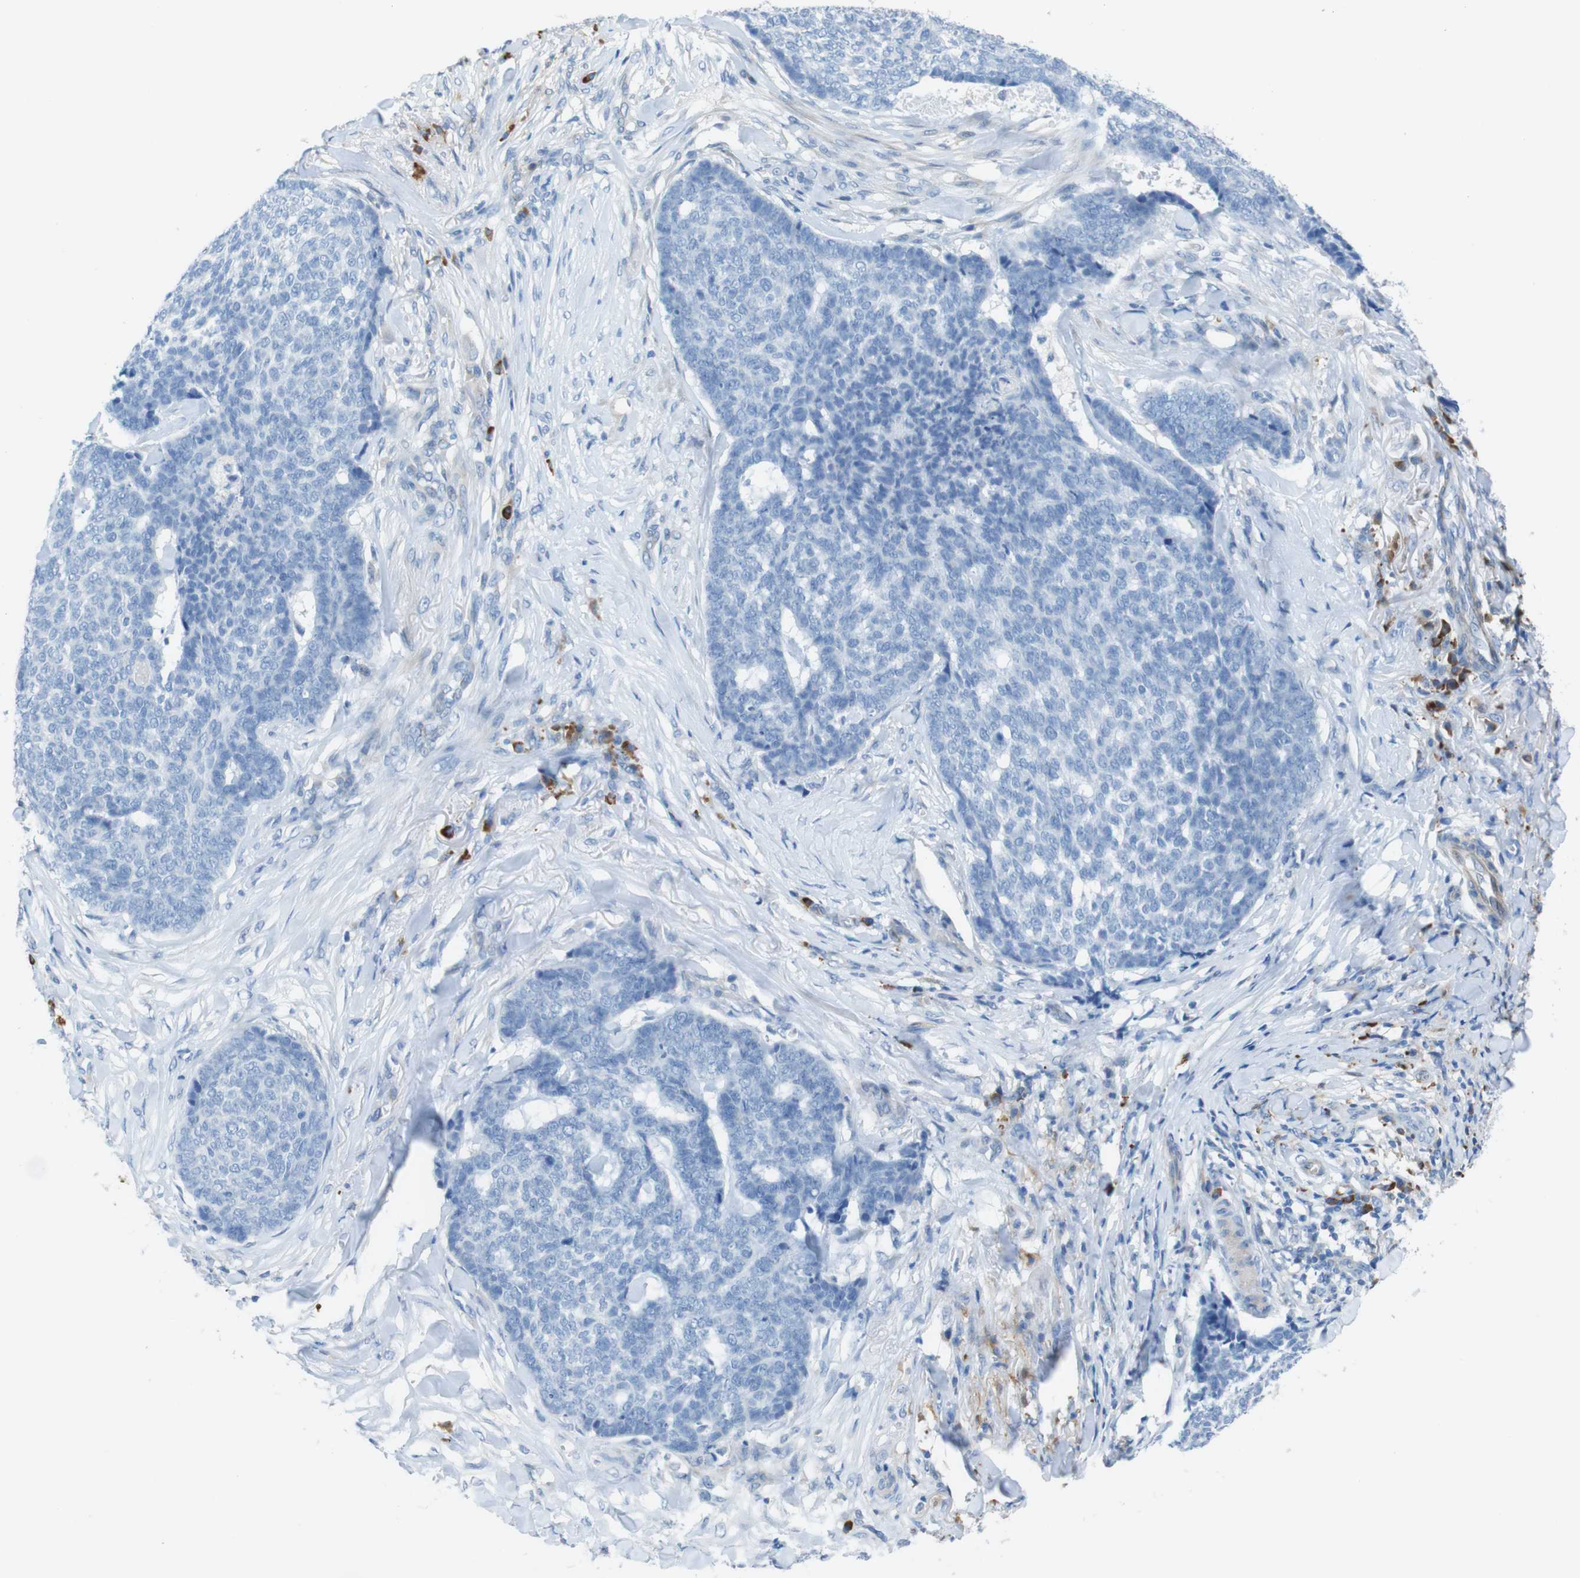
{"staining": {"intensity": "negative", "quantity": "none", "location": "none"}, "tissue": "skin cancer", "cell_type": "Tumor cells", "image_type": "cancer", "snomed": [{"axis": "morphology", "description": "Basal cell carcinoma"}, {"axis": "topography", "description": "Skin"}], "caption": "A histopathology image of human skin cancer is negative for staining in tumor cells. Brightfield microscopy of IHC stained with DAB (3,3'-diaminobenzidine) (brown) and hematoxylin (blue), captured at high magnification.", "gene": "CLMN", "patient": {"sex": "male", "age": 84}}